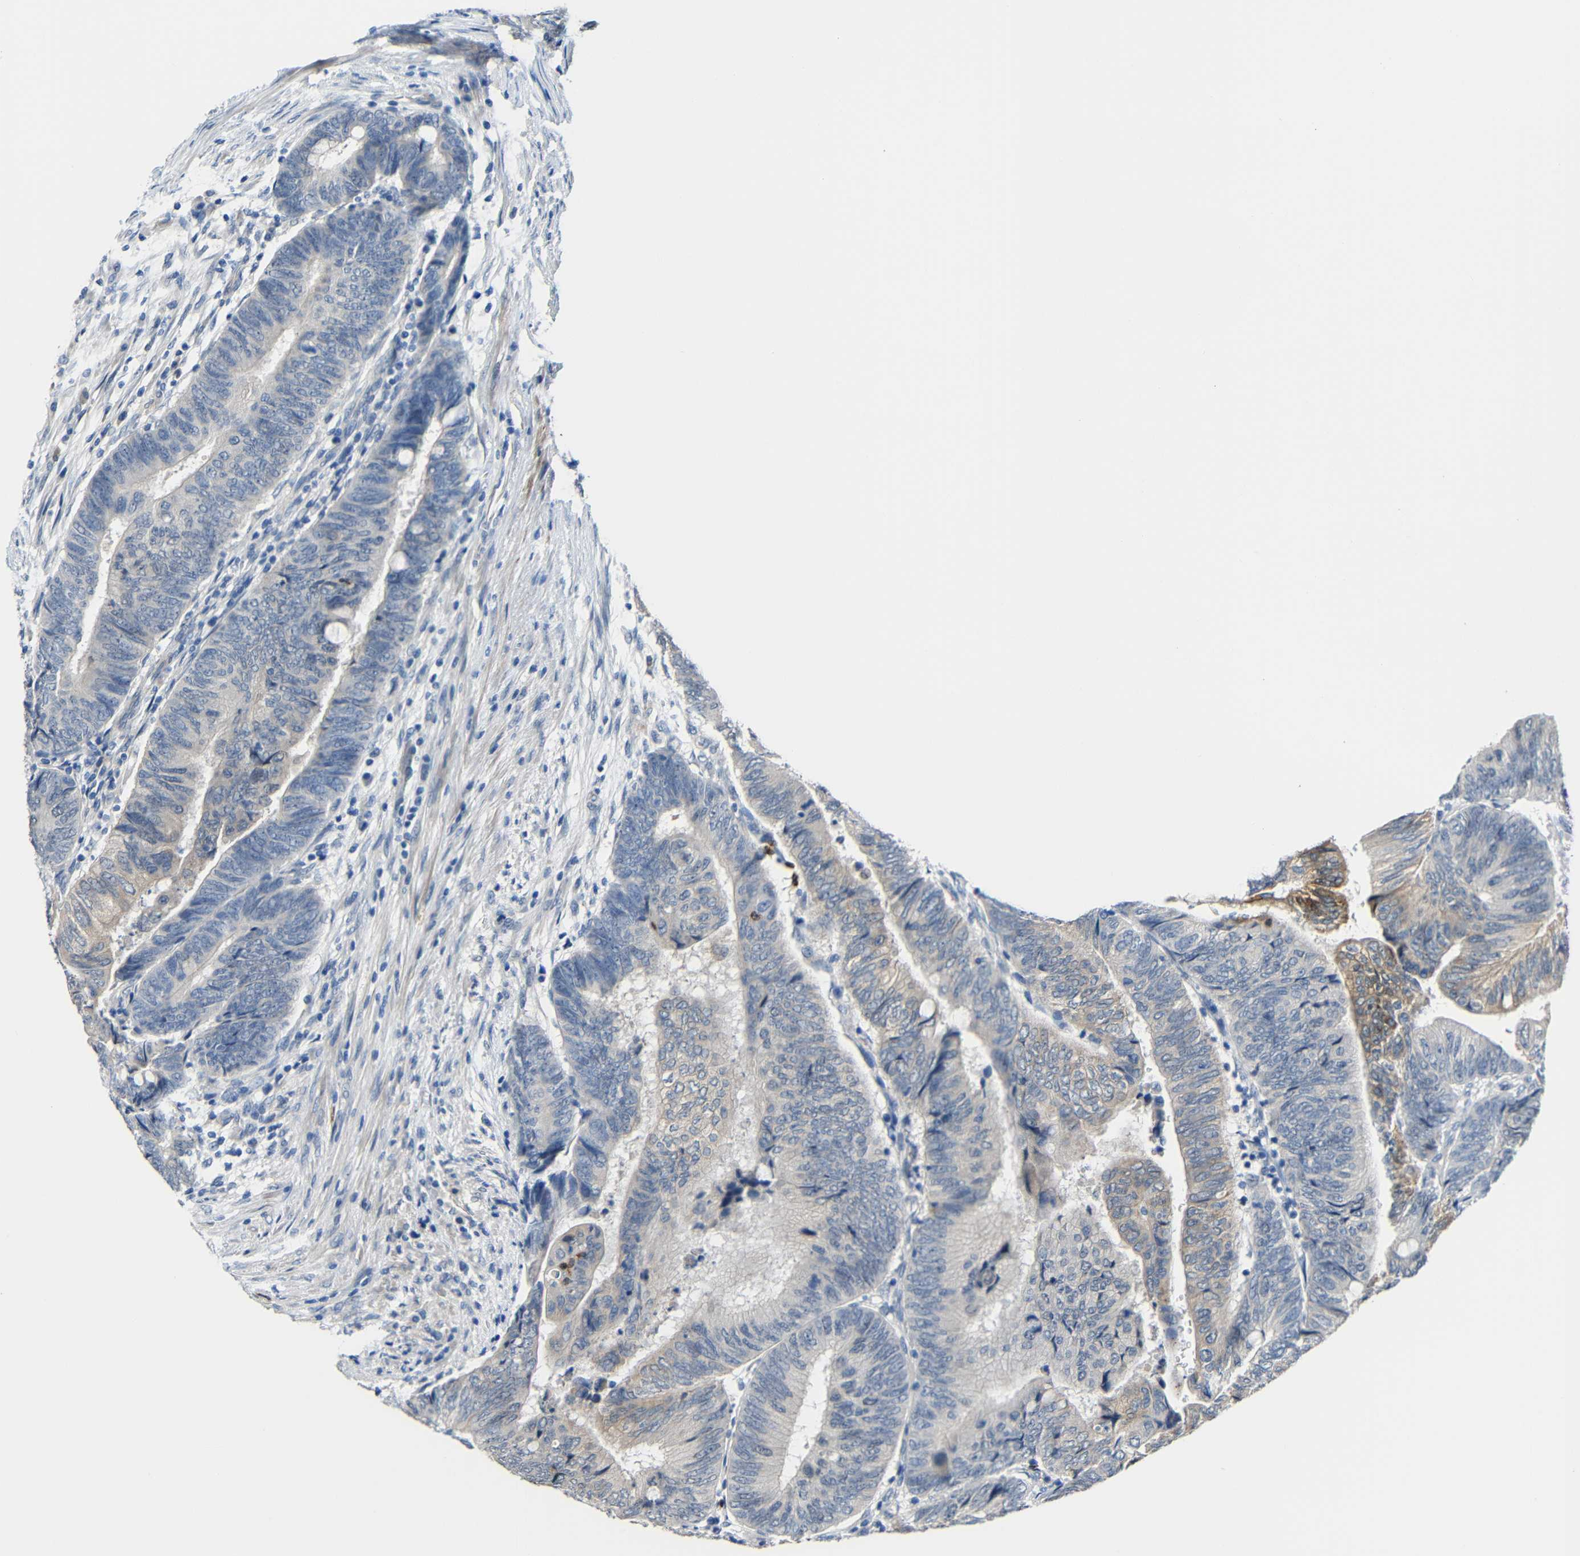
{"staining": {"intensity": "moderate", "quantity": "<25%", "location": "cytoplasmic/membranous"}, "tissue": "colorectal cancer", "cell_type": "Tumor cells", "image_type": "cancer", "snomed": [{"axis": "morphology", "description": "Normal tissue, NOS"}, {"axis": "morphology", "description": "Adenocarcinoma, NOS"}, {"axis": "topography", "description": "Rectum"}, {"axis": "topography", "description": "Peripheral nerve tissue"}], "caption": "Colorectal adenocarcinoma was stained to show a protein in brown. There is low levels of moderate cytoplasmic/membranous expression in approximately <25% of tumor cells.", "gene": "STBD1", "patient": {"sex": "male", "age": 92}}